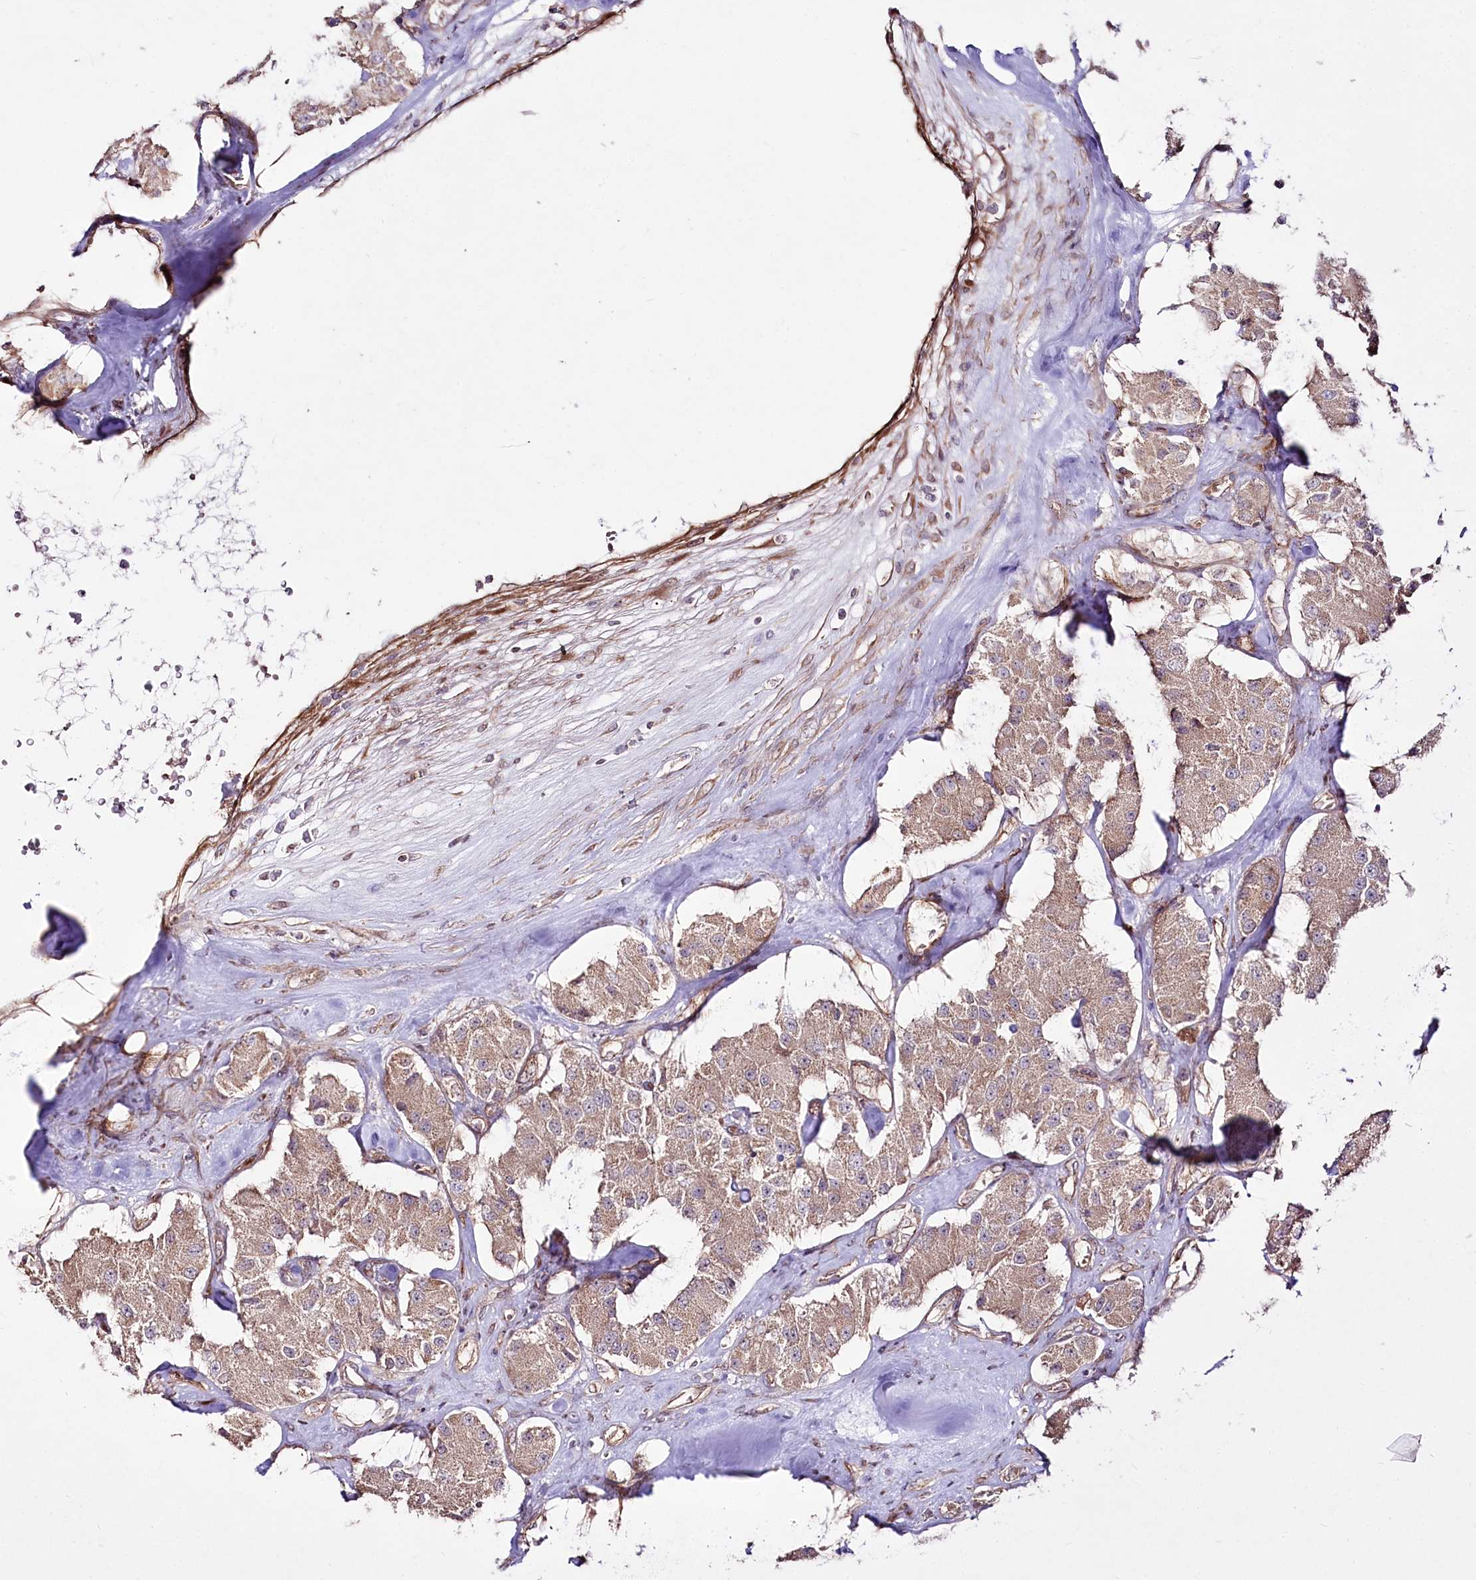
{"staining": {"intensity": "moderate", "quantity": ">75%", "location": "cytoplasmic/membranous"}, "tissue": "carcinoid", "cell_type": "Tumor cells", "image_type": "cancer", "snomed": [{"axis": "morphology", "description": "Carcinoid, malignant, NOS"}, {"axis": "topography", "description": "Pancreas"}], "caption": "Tumor cells exhibit medium levels of moderate cytoplasmic/membranous expression in about >75% of cells in human carcinoid.", "gene": "REXO2", "patient": {"sex": "male", "age": 41}}